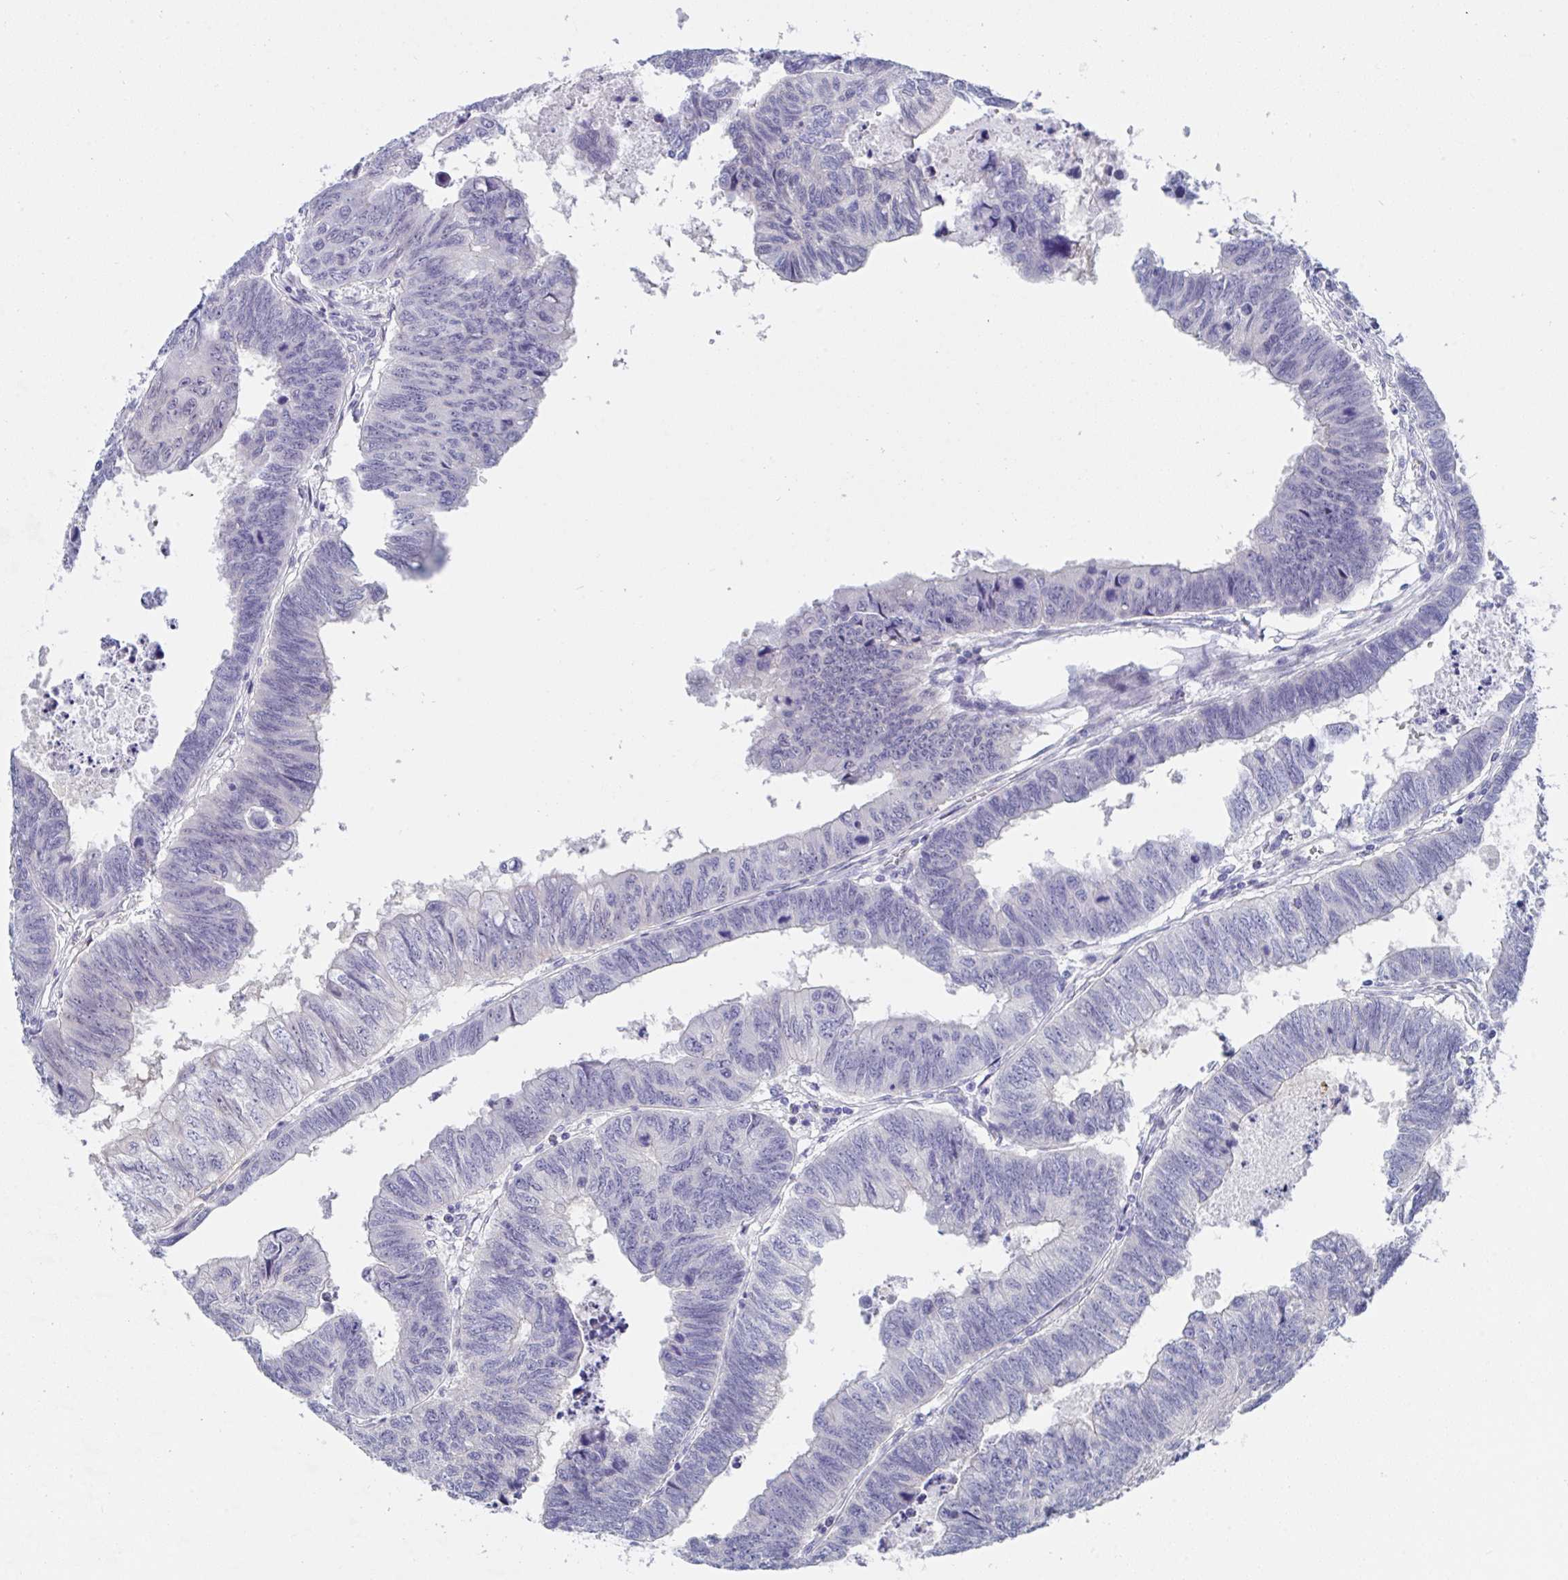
{"staining": {"intensity": "negative", "quantity": "none", "location": "none"}, "tissue": "colorectal cancer", "cell_type": "Tumor cells", "image_type": "cancer", "snomed": [{"axis": "morphology", "description": "Adenocarcinoma, NOS"}, {"axis": "topography", "description": "Colon"}], "caption": "Tumor cells show no significant protein positivity in colorectal cancer.", "gene": "MFSD4A", "patient": {"sex": "male", "age": 62}}